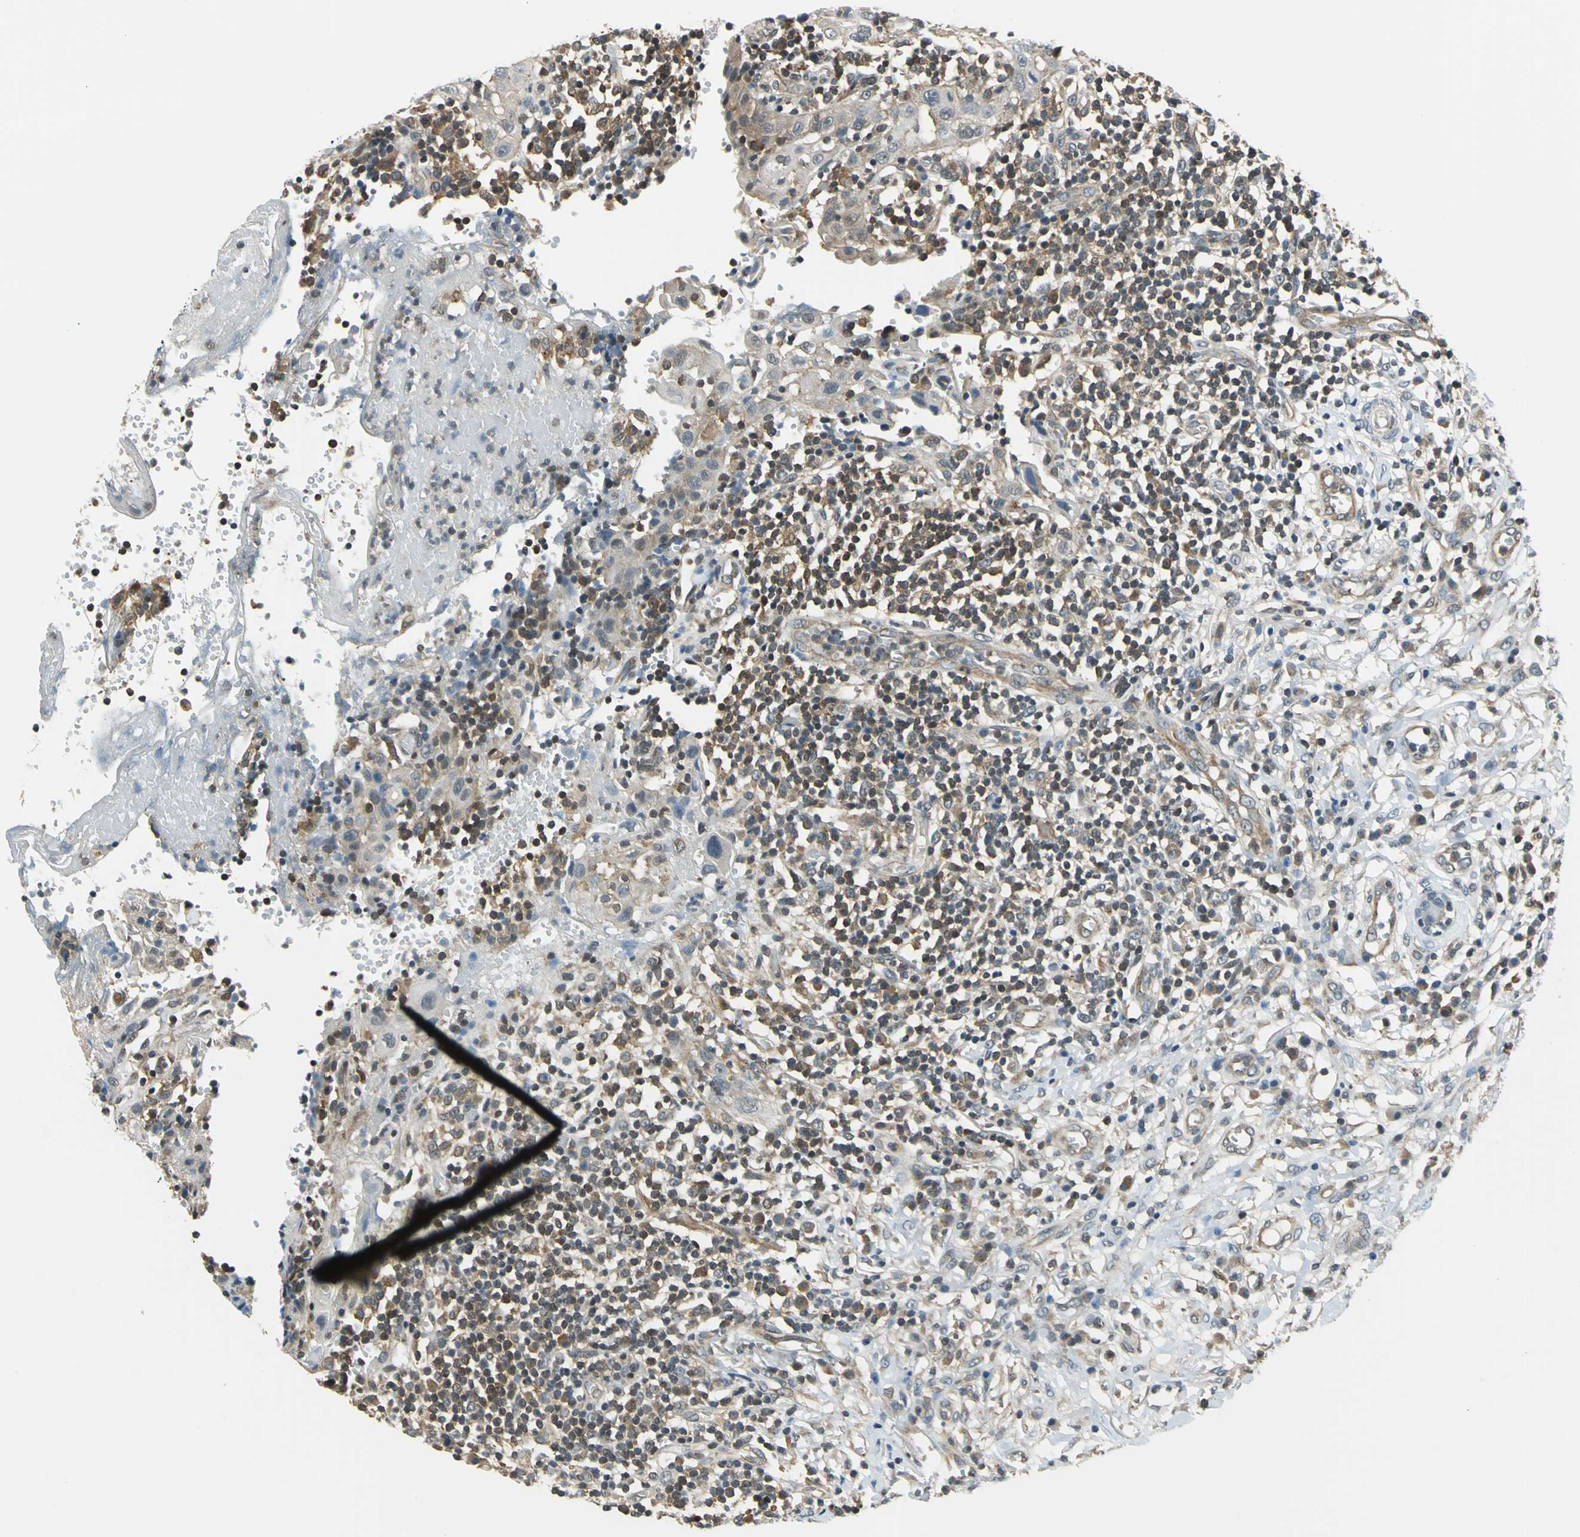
{"staining": {"intensity": "moderate", "quantity": "25%-75%", "location": "cytoplasmic/membranous"}, "tissue": "thyroid cancer", "cell_type": "Tumor cells", "image_type": "cancer", "snomed": [{"axis": "morphology", "description": "Carcinoma, NOS"}, {"axis": "topography", "description": "Thyroid gland"}], "caption": "Protein staining of thyroid carcinoma tissue displays moderate cytoplasmic/membranous staining in about 25%-75% of tumor cells. Using DAB (3,3'-diaminobenzidine) (brown) and hematoxylin (blue) stains, captured at high magnification using brightfield microscopy.", "gene": "ARPC3", "patient": {"sex": "female", "age": 77}}